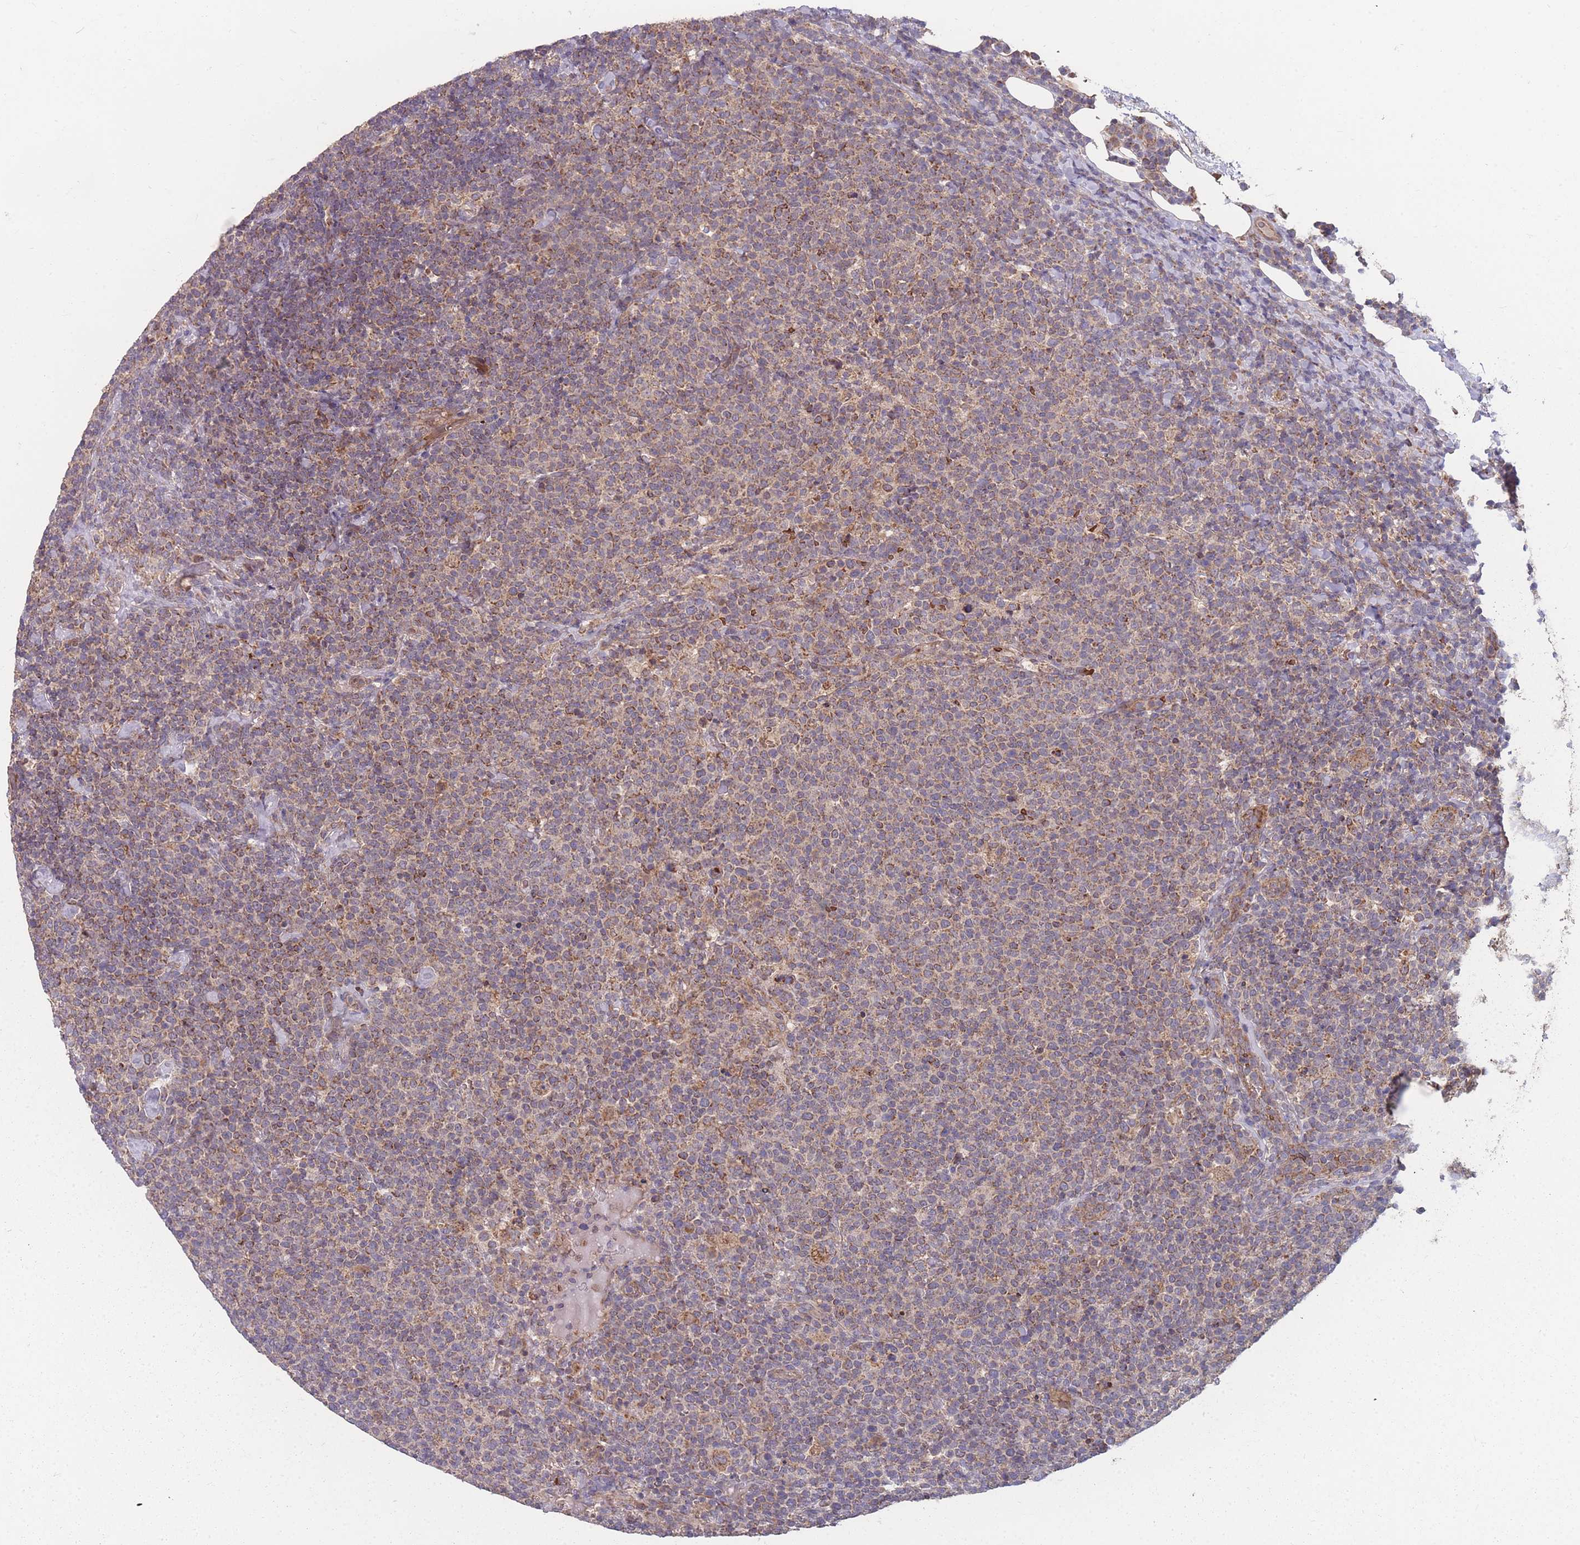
{"staining": {"intensity": "weak", "quantity": "25%-75%", "location": "cytoplasmic/membranous"}, "tissue": "lymphoma", "cell_type": "Tumor cells", "image_type": "cancer", "snomed": [{"axis": "morphology", "description": "Malignant lymphoma, non-Hodgkin's type, High grade"}, {"axis": "topography", "description": "Lymph node"}], "caption": "Tumor cells show low levels of weak cytoplasmic/membranous staining in about 25%-75% of cells in human lymphoma.", "gene": "SLC35B4", "patient": {"sex": "male", "age": 61}}